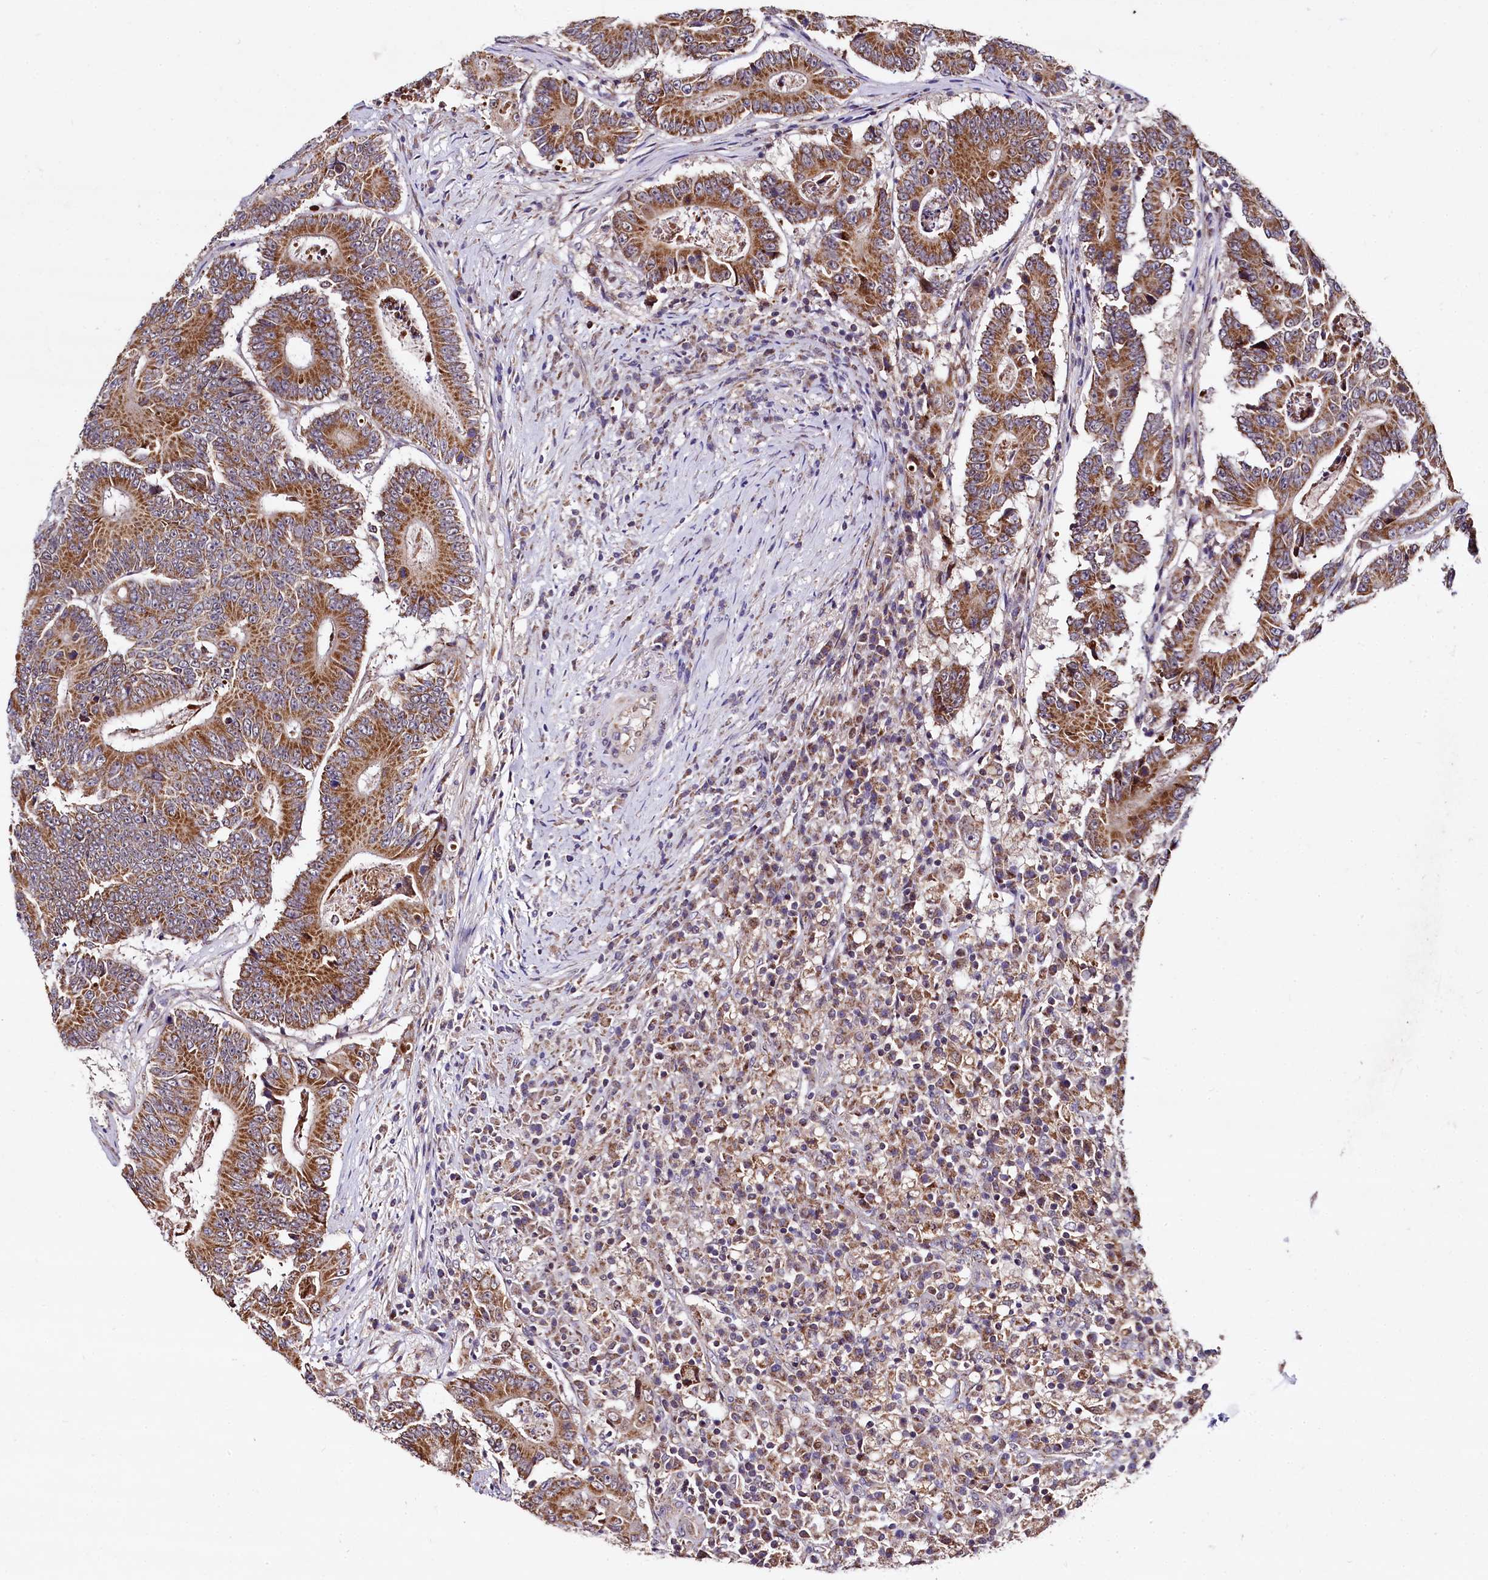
{"staining": {"intensity": "strong", "quantity": ">75%", "location": "cytoplasmic/membranous"}, "tissue": "colorectal cancer", "cell_type": "Tumor cells", "image_type": "cancer", "snomed": [{"axis": "morphology", "description": "Adenocarcinoma, NOS"}, {"axis": "topography", "description": "Colon"}], "caption": "Immunohistochemistry histopathology image of human colorectal adenocarcinoma stained for a protein (brown), which reveals high levels of strong cytoplasmic/membranous staining in approximately >75% of tumor cells.", "gene": "SPRYD3", "patient": {"sex": "male", "age": 83}}